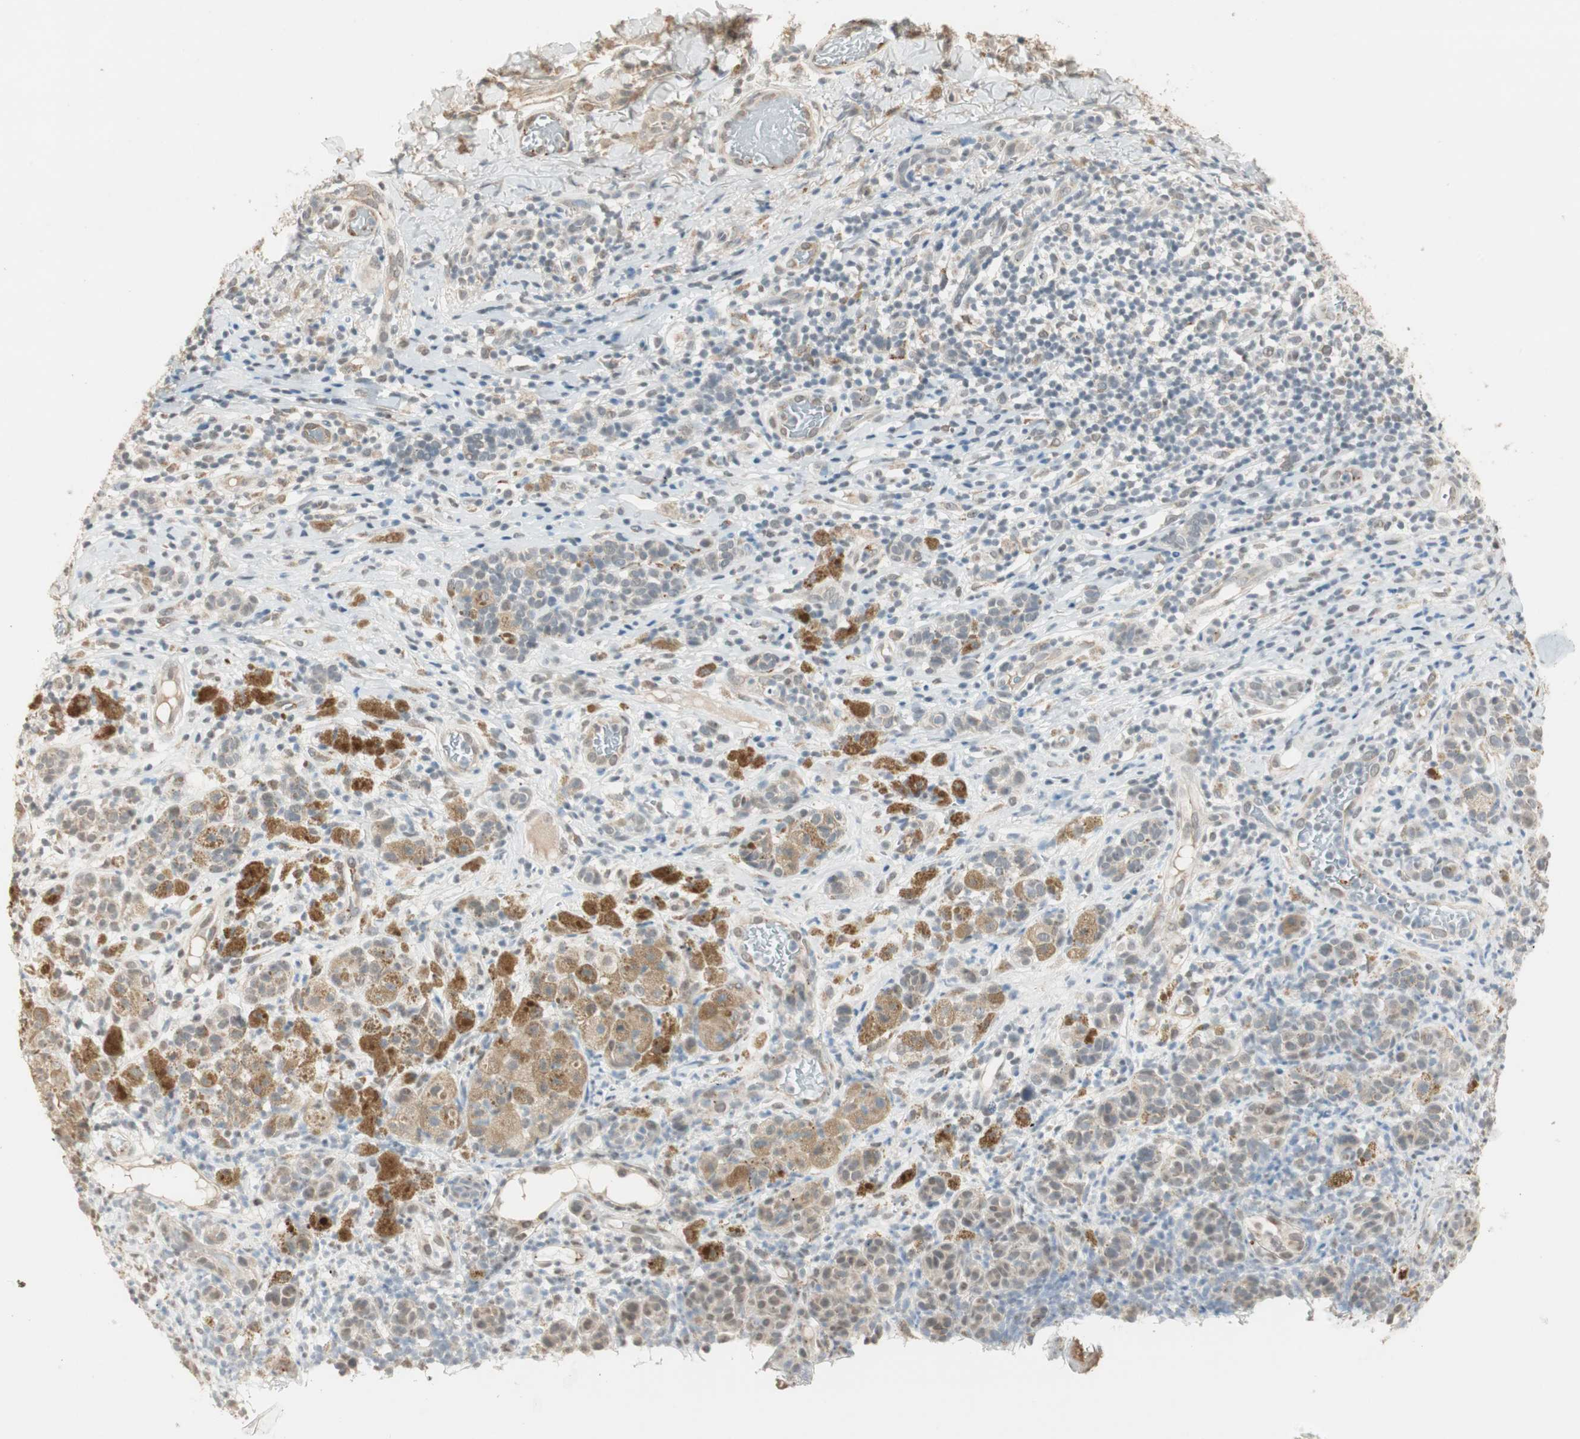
{"staining": {"intensity": "weak", "quantity": ">75%", "location": "cytoplasmic/membranous"}, "tissue": "melanoma", "cell_type": "Tumor cells", "image_type": "cancer", "snomed": [{"axis": "morphology", "description": "Malignant melanoma, NOS"}, {"axis": "topography", "description": "Skin"}], "caption": "Immunohistochemical staining of human malignant melanoma shows low levels of weak cytoplasmic/membranous protein positivity in about >75% of tumor cells.", "gene": "TASOR", "patient": {"sex": "male", "age": 64}}